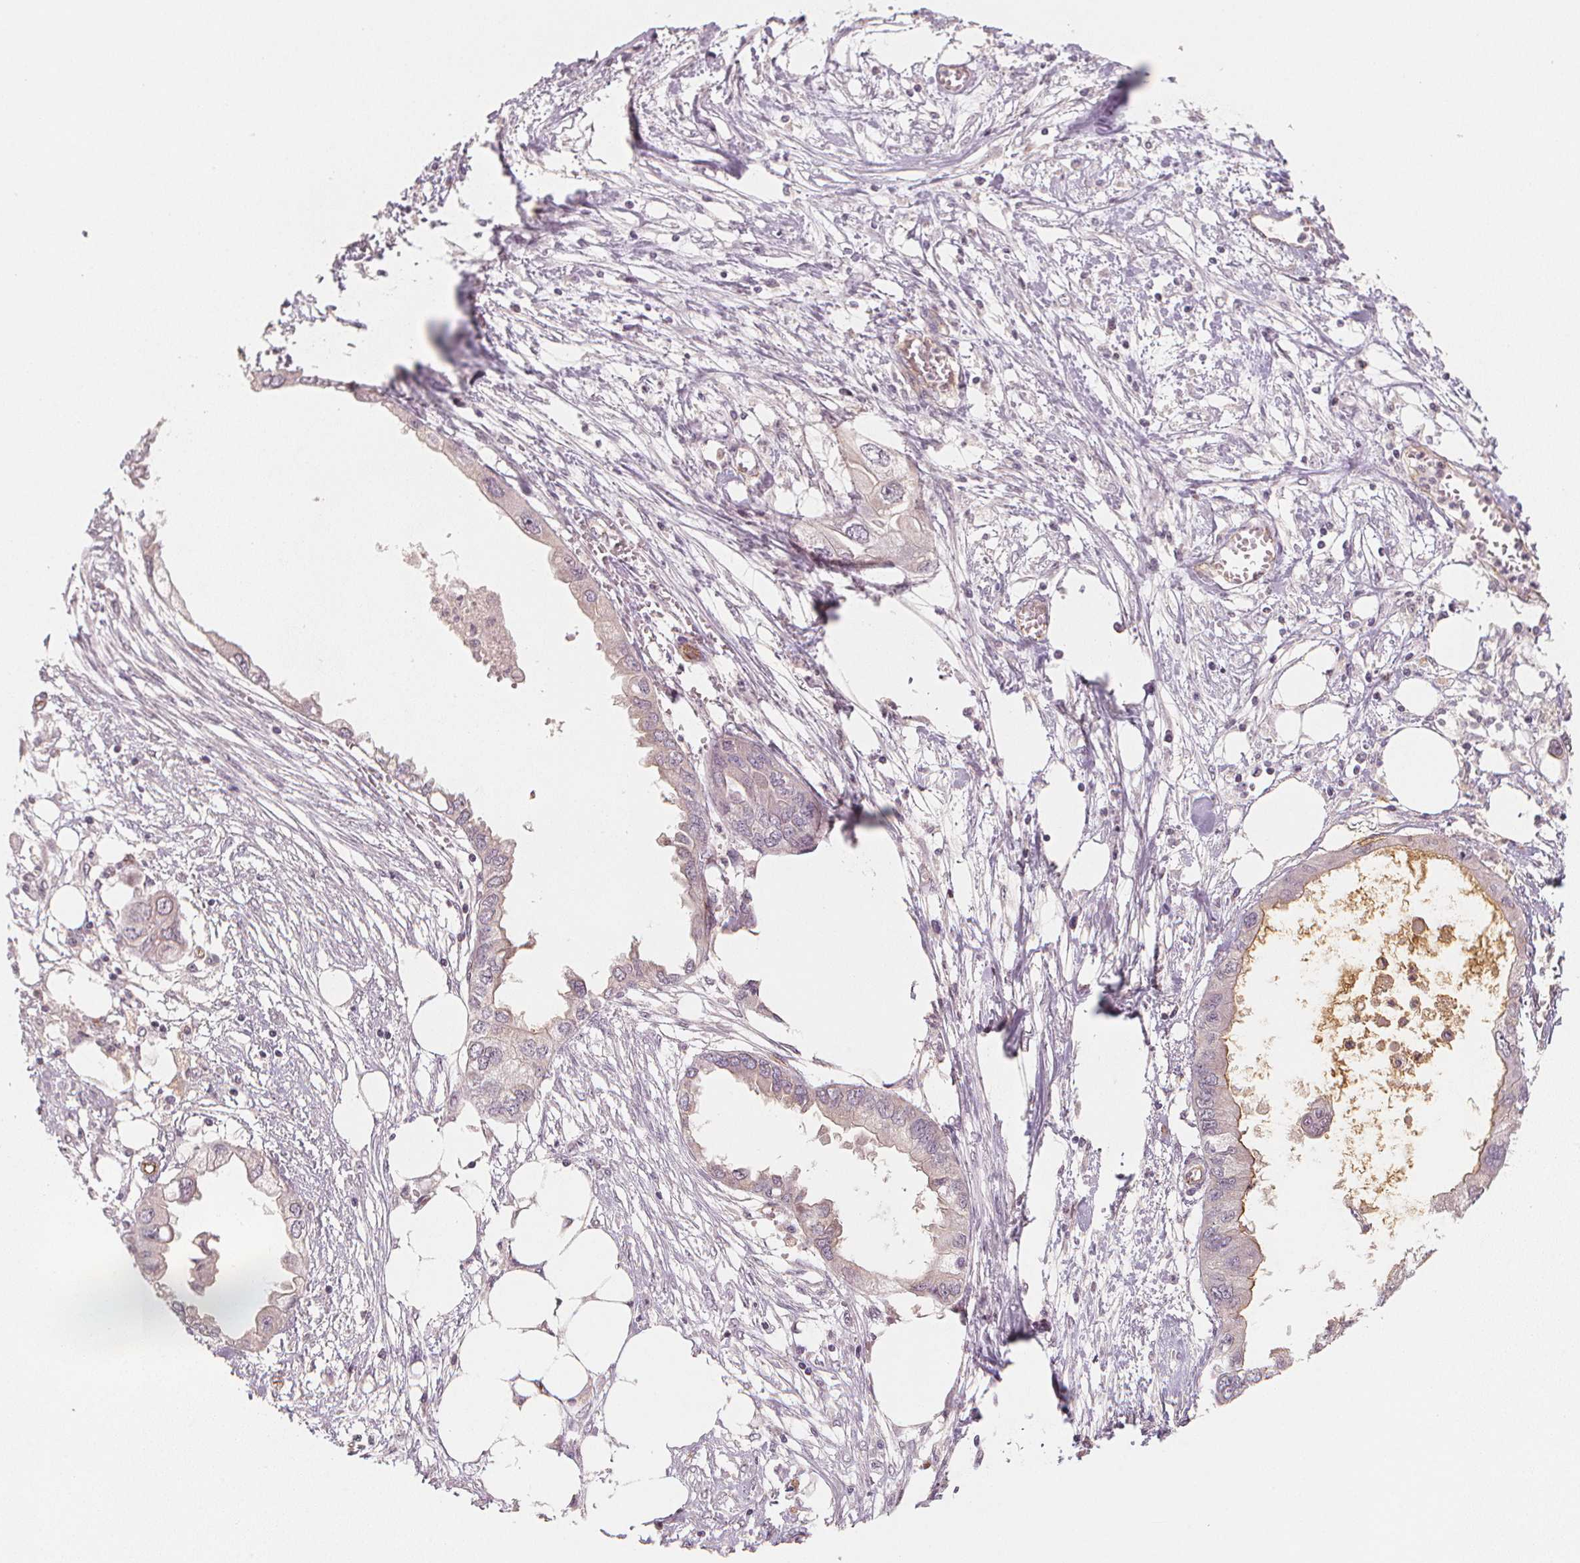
{"staining": {"intensity": "negative", "quantity": "none", "location": "none"}, "tissue": "endometrial cancer", "cell_type": "Tumor cells", "image_type": "cancer", "snomed": [{"axis": "morphology", "description": "Adenocarcinoma, NOS"}, {"axis": "morphology", "description": "Adenocarcinoma, metastatic, NOS"}, {"axis": "topography", "description": "Adipose tissue"}, {"axis": "topography", "description": "Endometrium"}], "caption": "Endometrial cancer was stained to show a protein in brown. There is no significant positivity in tumor cells.", "gene": "CIB1", "patient": {"sex": "female", "age": 67}}